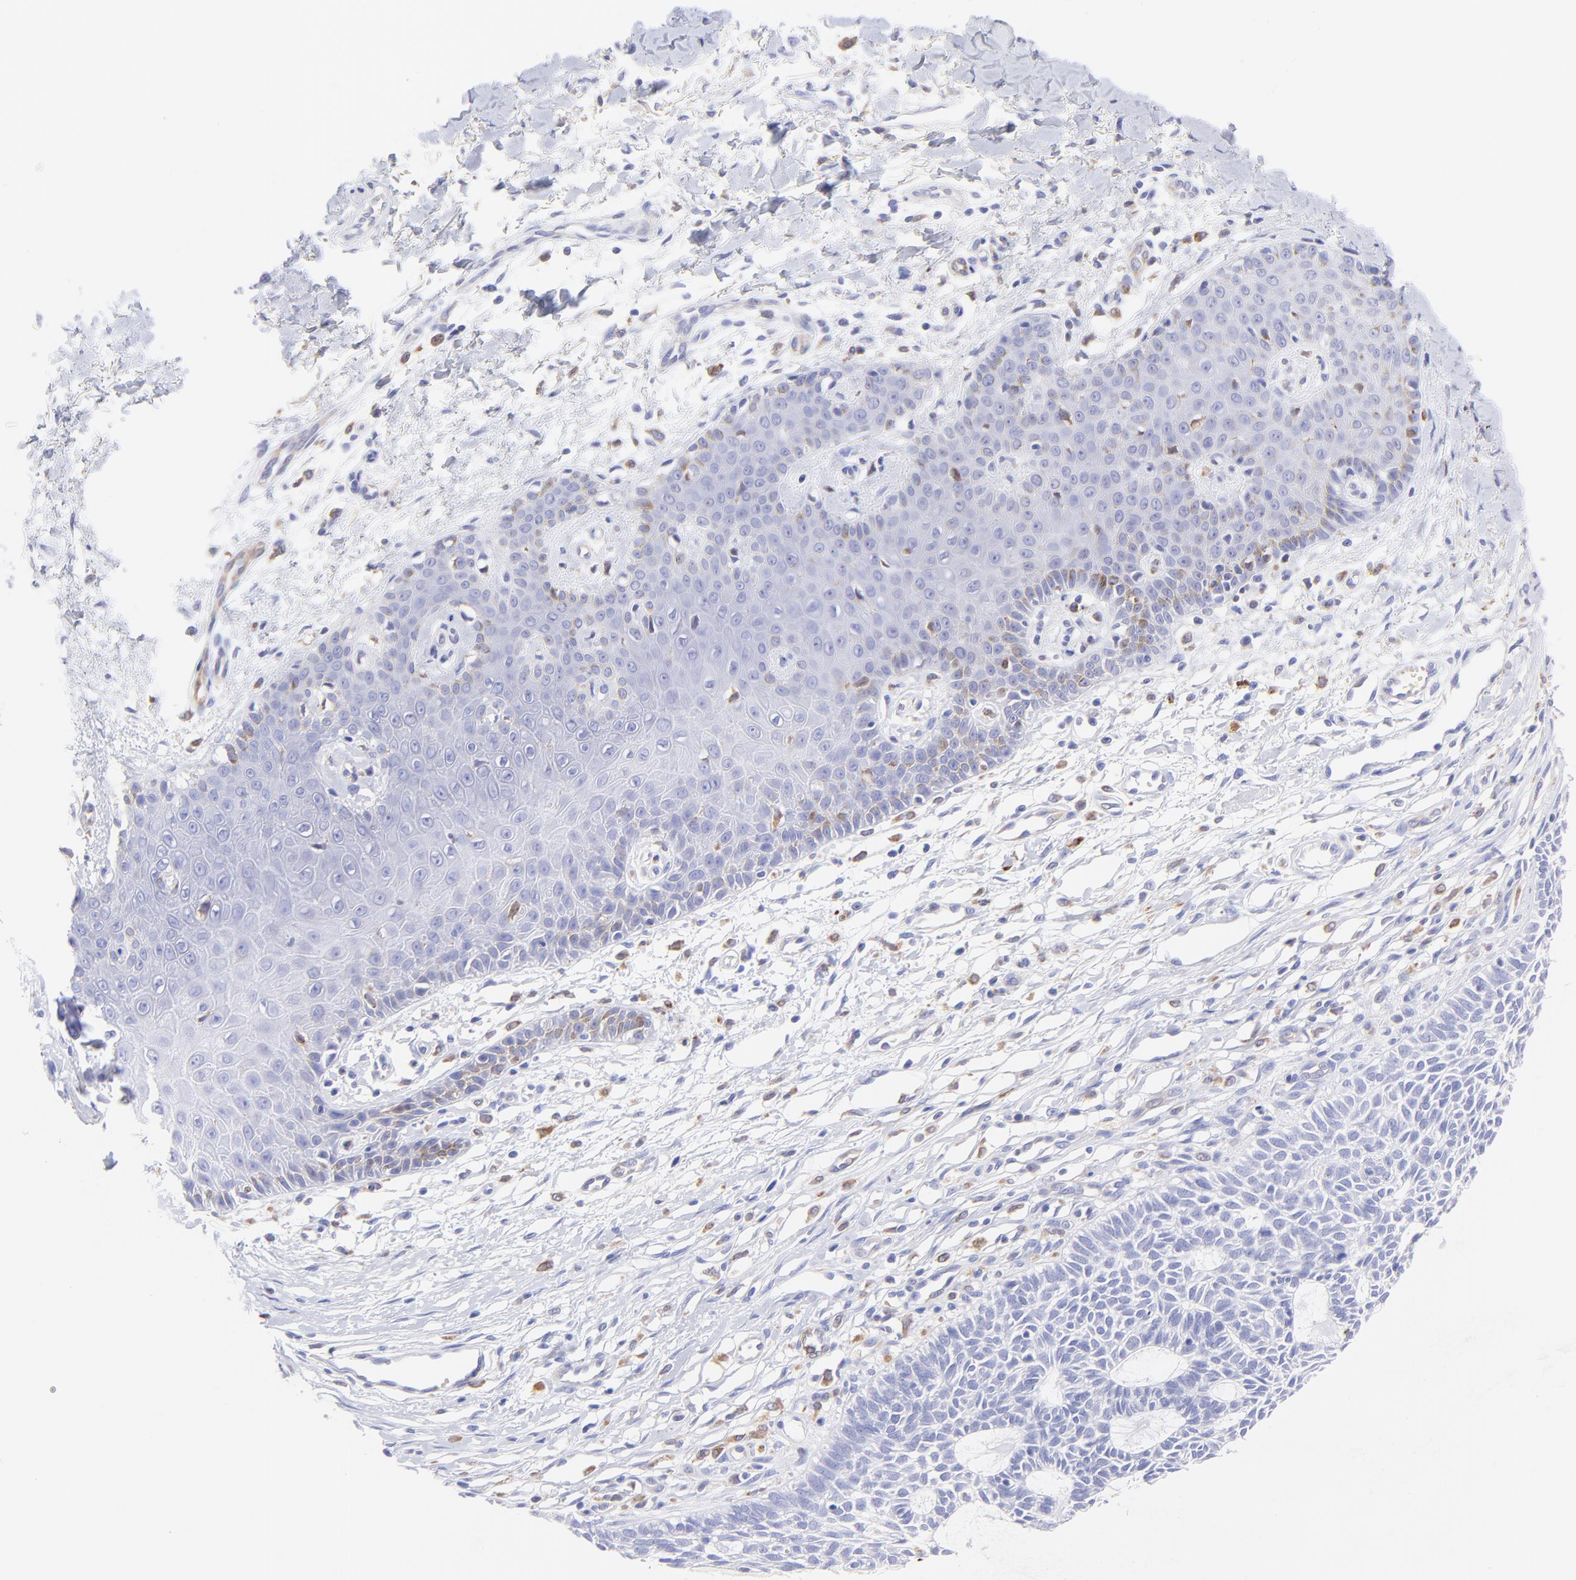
{"staining": {"intensity": "moderate", "quantity": "<25%", "location": "cytoplasmic/membranous"}, "tissue": "skin cancer", "cell_type": "Tumor cells", "image_type": "cancer", "snomed": [{"axis": "morphology", "description": "Basal cell carcinoma"}, {"axis": "topography", "description": "Skin"}], "caption": "Brown immunohistochemical staining in skin cancer (basal cell carcinoma) shows moderate cytoplasmic/membranous positivity in about <25% of tumor cells.", "gene": "IRAG2", "patient": {"sex": "male", "age": 67}}